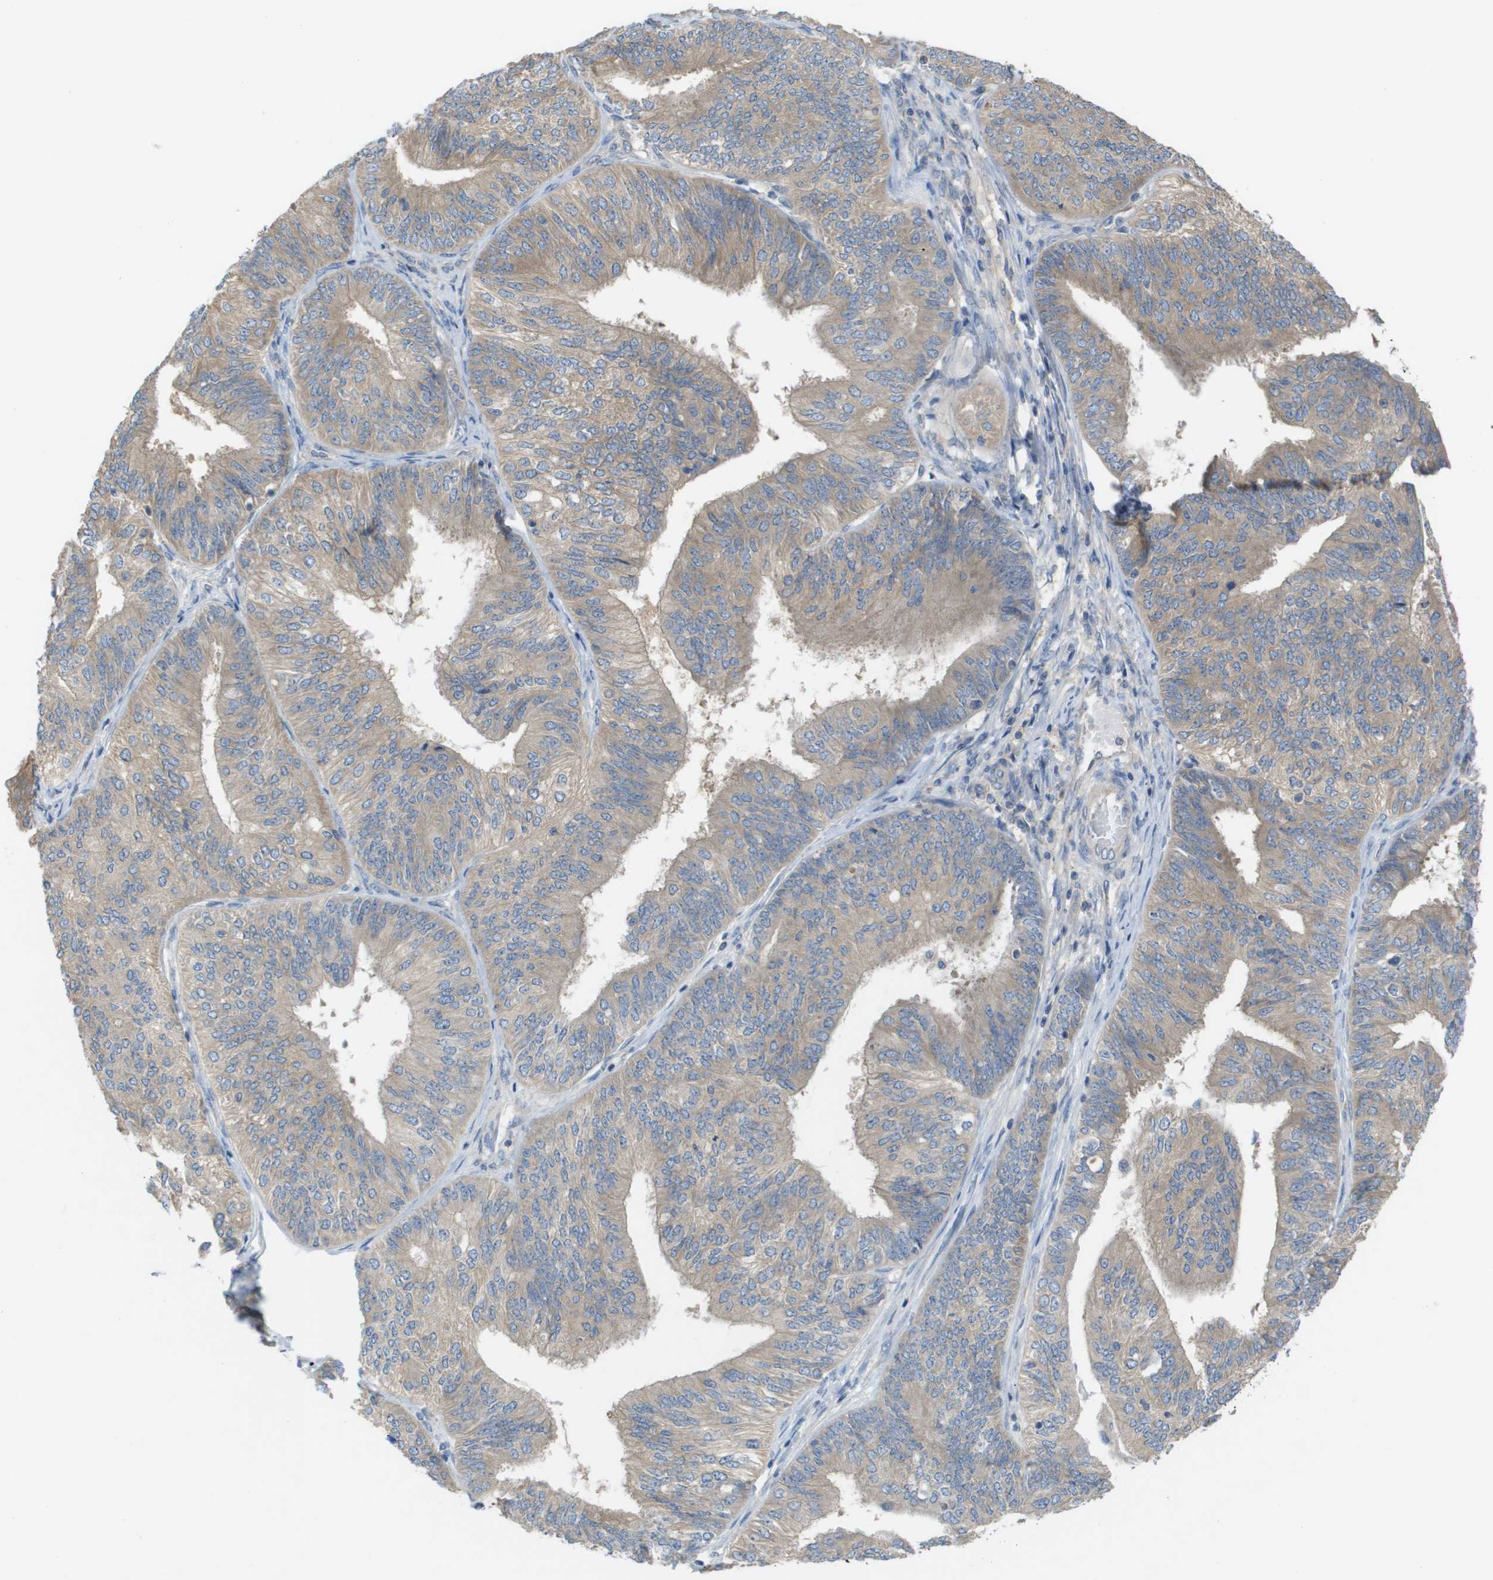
{"staining": {"intensity": "weak", "quantity": ">75%", "location": "cytoplasmic/membranous"}, "tissue": "endometrial cancer", "cell_type": "Tumor cells", "image_type": "cancer", "snomed": [{"axis": "morphology", "description": "Adenocarcinoma, NOS"}, {"axis": "topography", "description": "Endometrium"}], "caption": "Tumor cells show low levels of weak cytoplasmic/membranous expression in approximately >75% of cells in endometrial cancer. Immunohistochemistry (ihc) stains the protein of interest in brown and the nuclei are stained blue.", "gene": "UBA5", "patient": {"sex": "female", "age": 58}}